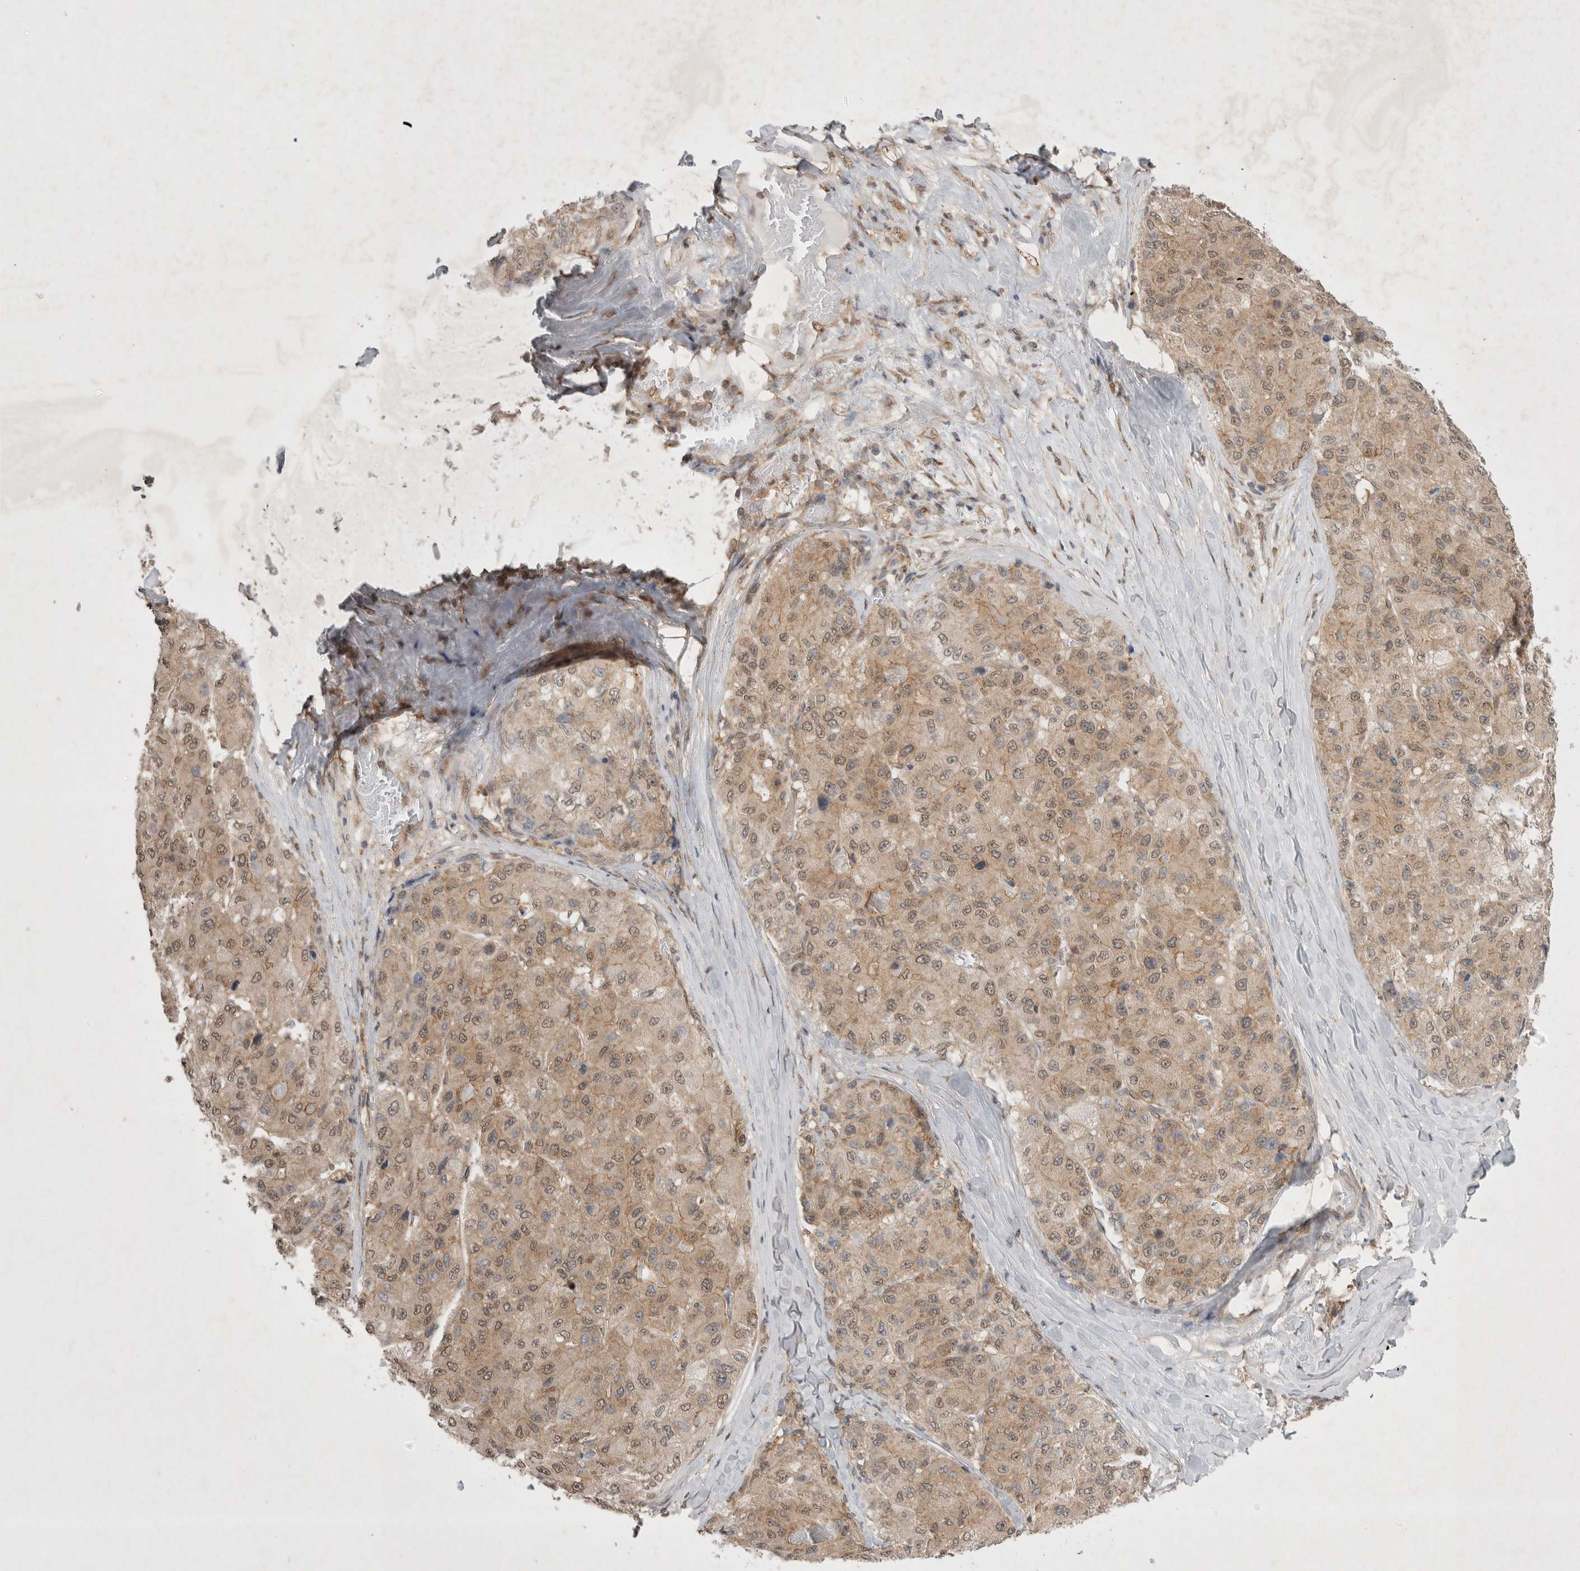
{"staining": {"intensity": "weak", "quantity": "25%-75%", "location": "cytoplasmic/membranous,nuclear"}, "tissue": "liver cancer", "cell_type": "Tumor cells", "image_type": "cancer", "snomed": [{"axis": "morphology", "description": "Carcinoma, Hepatocellular, NOS"}, {"axis": "topography", "description": "Liver"}], "caption": "Immunohistochemical staining of human liver cancer (hepatocellular carcinoma) displays low levels of weak cytoplasmic/membranous and nuclear protein positivity in approximately 25%-75% of tumor cells.", "gene": "WIPF2", "patient": {"sex": "male", "age": 80}}